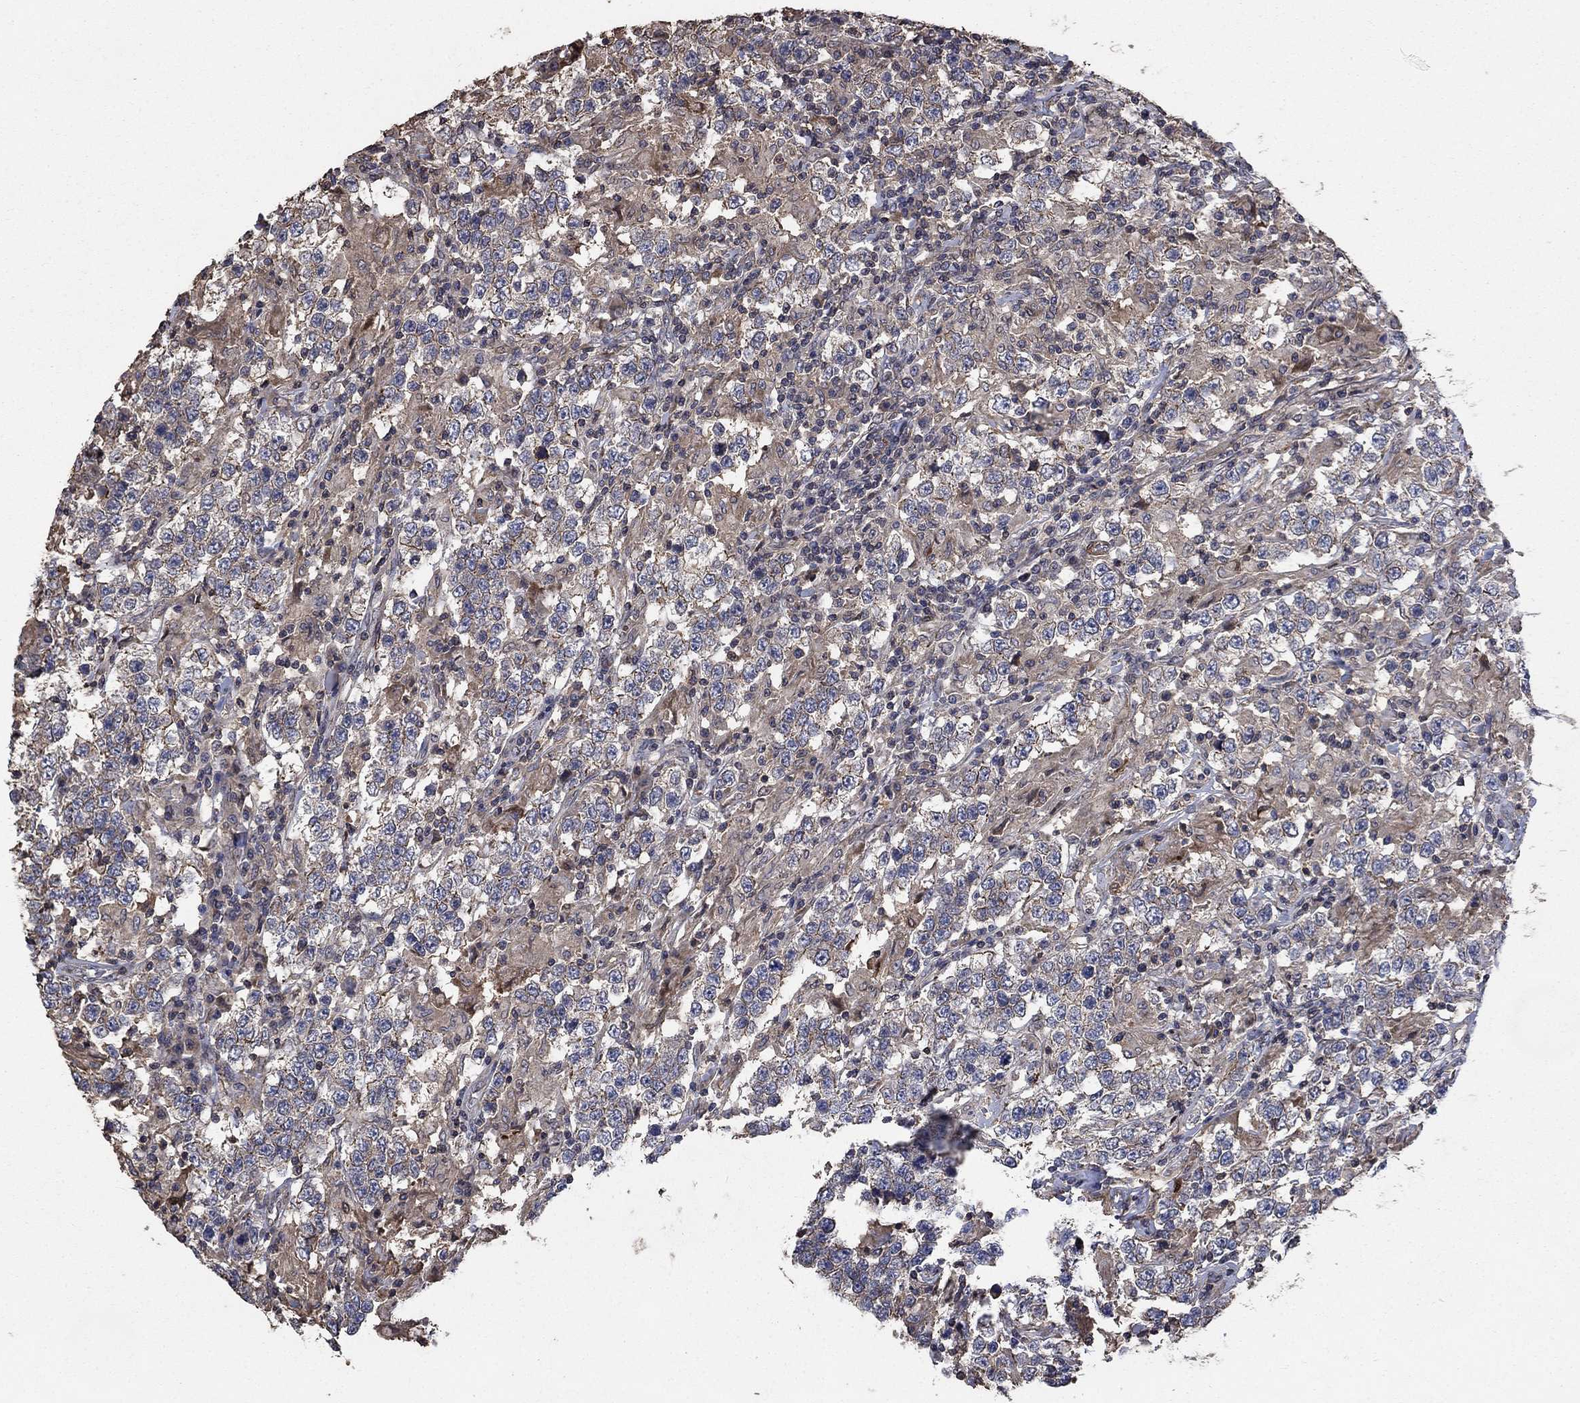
{"staining": {"intensity": "moderate", "quantity": "<25%", "location": "cytoplasmic/membranous"}, "tissue": "testis cancer", "cell_type": "Tumor cells", "image_type": "cancer", "snomed": [{"axis": "morphology", "description": "Seminoma, NOS"}, {"axis": "morphology", "description": "Carcinoma, Embryonal, NOS"}, {"axis": "topography", "description": "Testis"}], "caption": "The micrograph demonstrates a brown stain indicating the presence of a protein in the cytoplasmic/membranous of tumor cells in testis cancer. (DAB (3,3'-diaminobenzidine) IHC with brightfield microscopy, high magnification).", "gene": "PDE3A", "patient": {"sex": "male", "age": 41}}